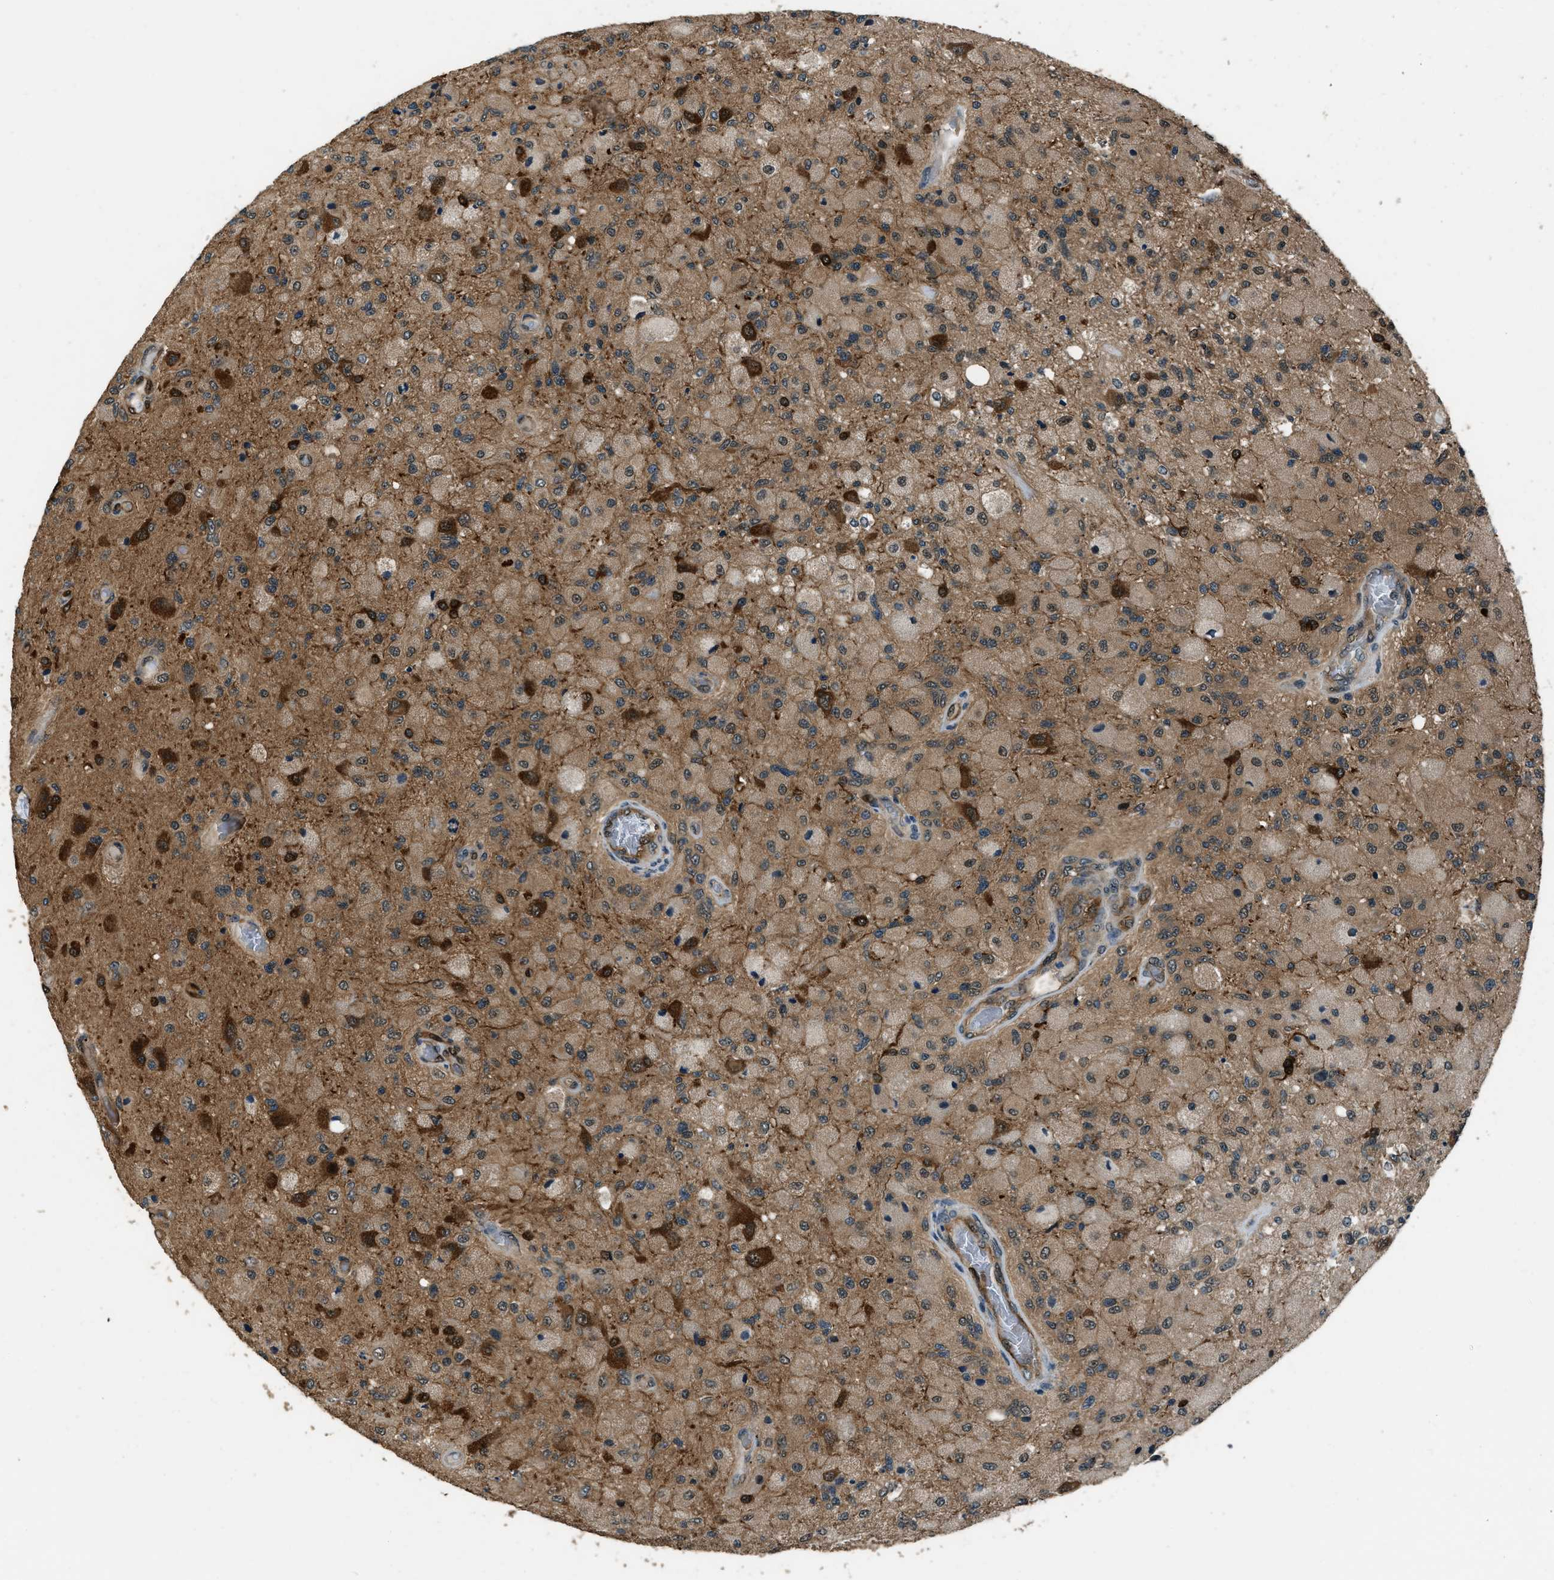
{"staining": {"intensity": "weak", "quantity": ">75%", "location": "cytoplasmic/membranous"}, "tissue": "glioma", "cell_type": "Tumor cells", "image_type": "cancer", "snomed": [{"axis": "morphology", "description": "Normal tissue, NOS"}, {"axis": "morphology", "description": "Glioma, malignant, High grade"}, {"axis": "topography", "description": "Cerebral cortex"}], "caption": "The photomicrograph reveals immunohistochemical staining of glioma. There is weak cytoplasmic/membranous staining is identified in about >75% of tumor cells. (DAB IHC with brightfield microscopy, high magnification).", "gene": "NUDCD3", "patient": {"sex": "male", "age": 77}}